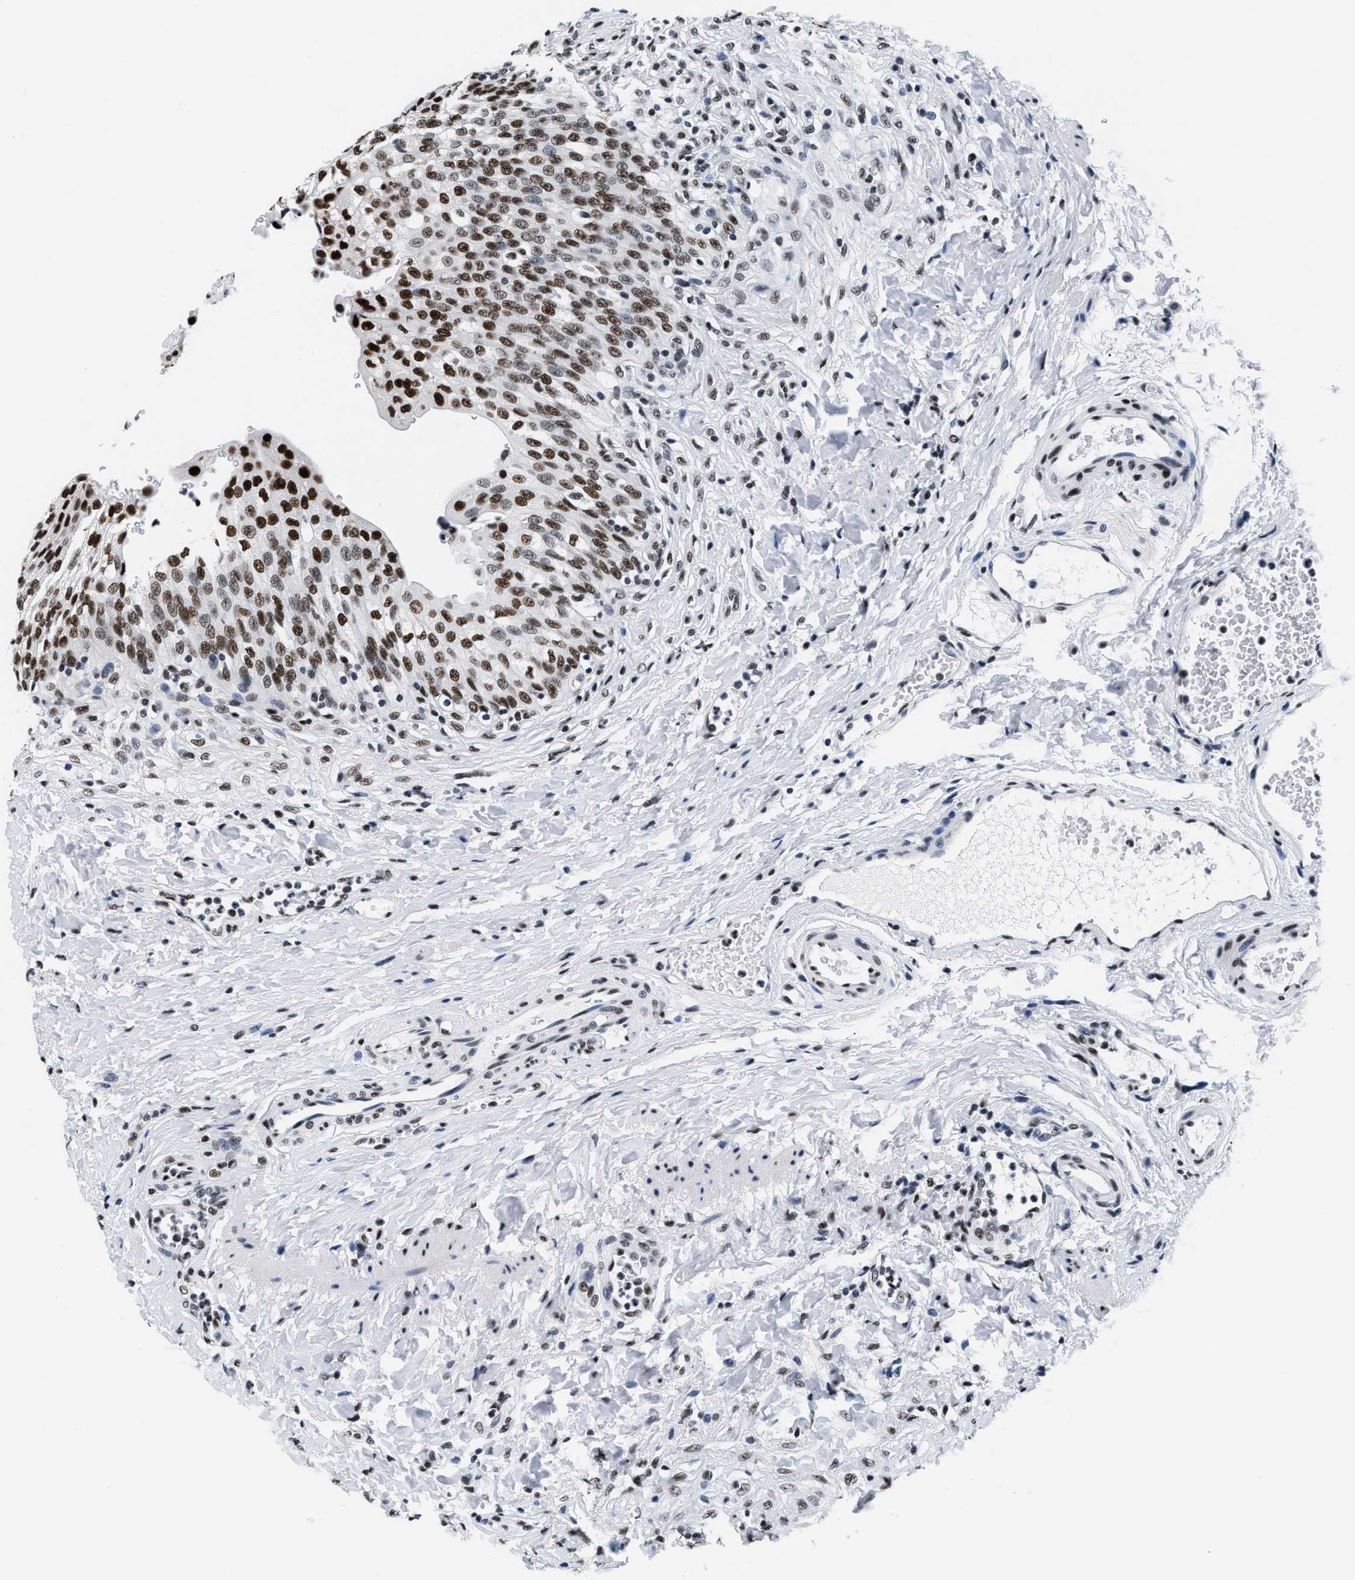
{"staining": {"intensity": "strong", "quantity": ">75%", "location": "nuclear"}, "tissue": "urinary bladder", "cell_type": "Urothelial cells", "image_type": "normal", "snomed": [{"axis": "morphology", "description": "Urothelial carcinoma, High grade"}, {"axis": "topography", "description": "Urinary bladder"}], "caption": "Urinary bladder stained for a protein (brown) demonstrates strong nuclear positive positivity in about >75% of urothelial cells.", "gene": "RAD50", "patient": {"sex": "male", "age": 46}}